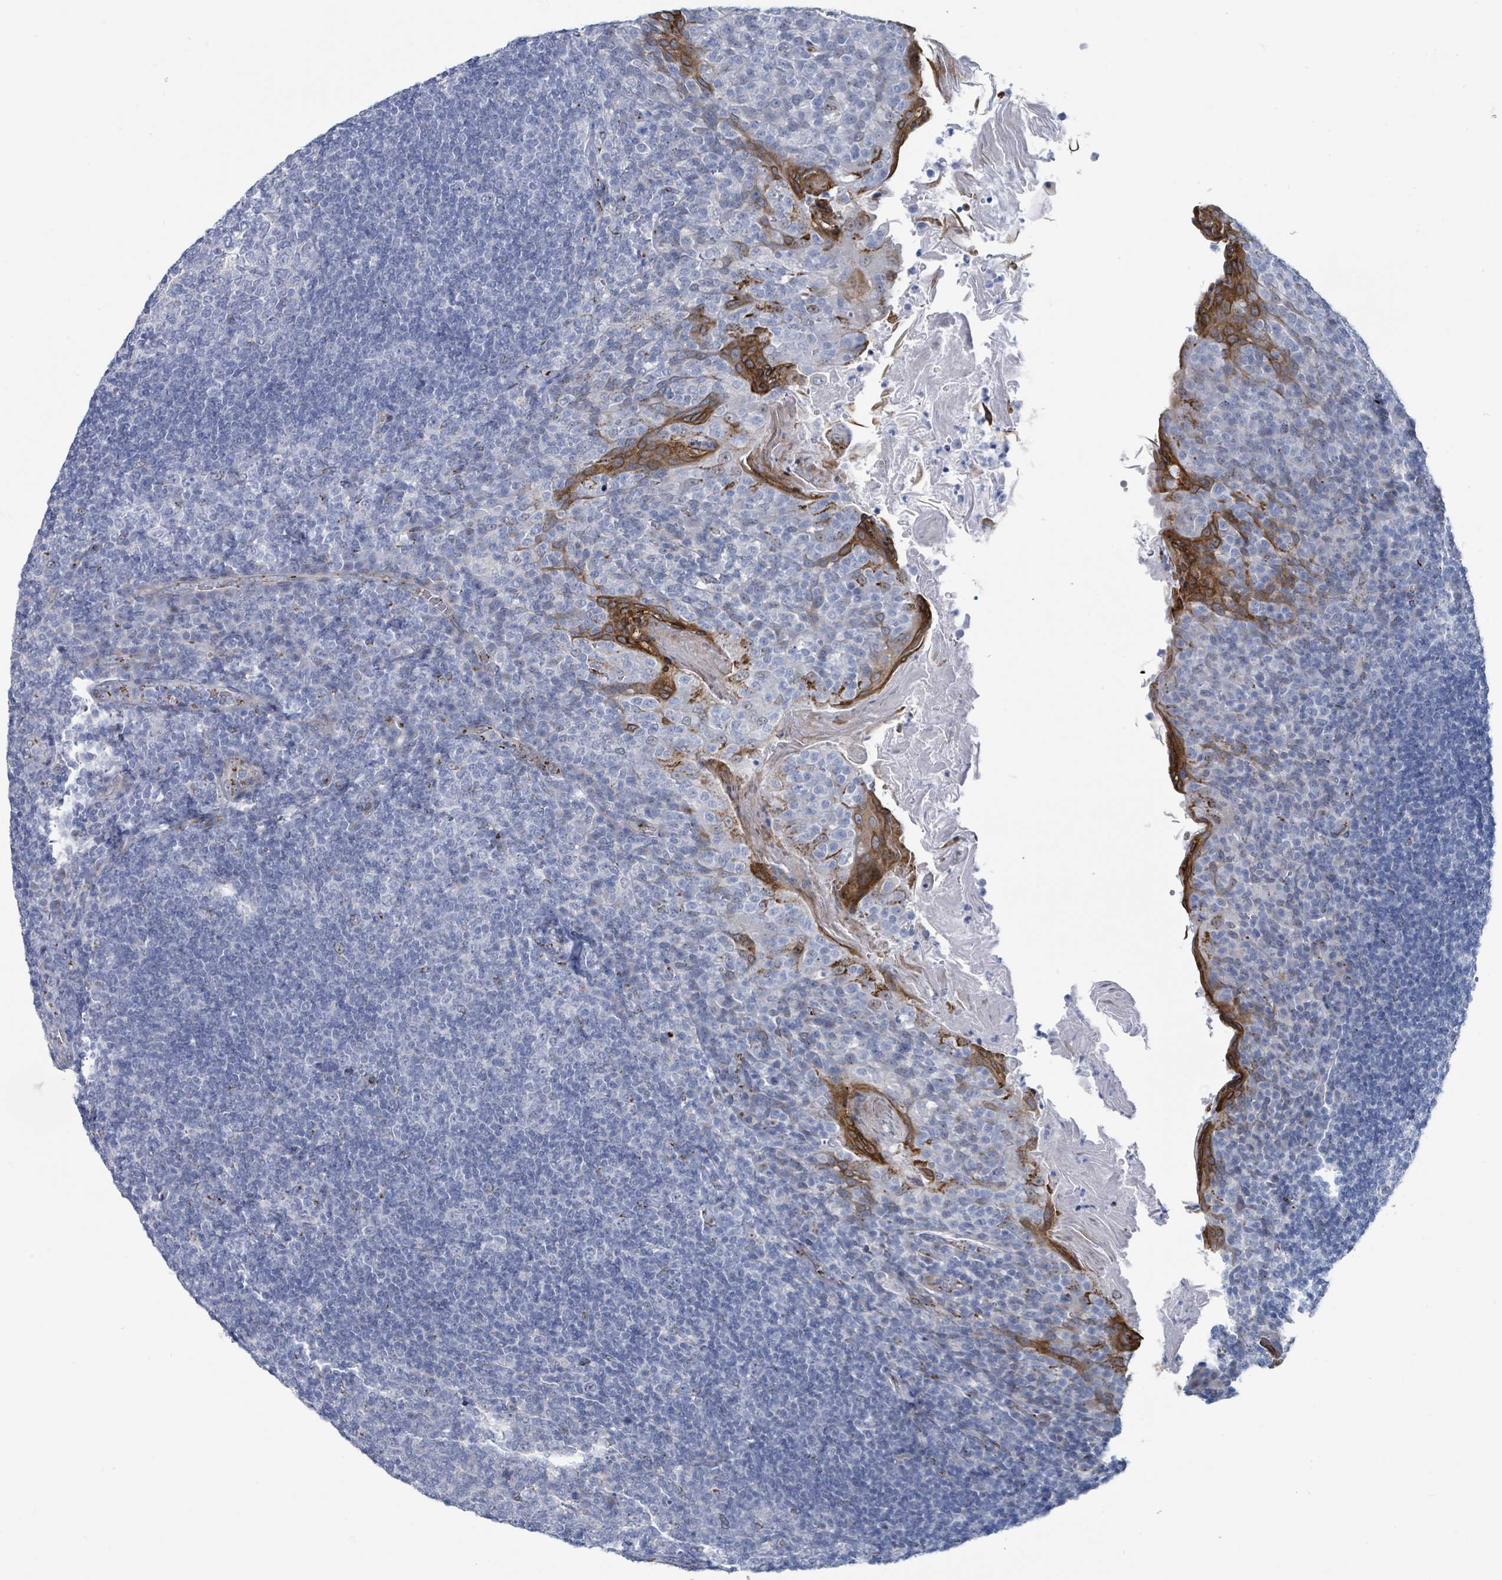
{"staining": {"intensity": "weak", "quantity": "<25%", "location": "nuclear"}, "tissue": "tonsil", "cell_type": "Germinal center cells", "image_type": "normal", "snomed": [{"axis": "morphology", "description": "Normal tissue, NOS"}, {"axis": "topography", "description": "Tonsil"}], "caption": "Immunohistochemical staining of unremarkable human tonsil exhibits no significant positivity in germinal center cells. (Immunohistochemistry (ihc), brightfield microscopy, high magnification).", "gene": "DCAF5", "patient": {"sex": "female", "age": 10}}